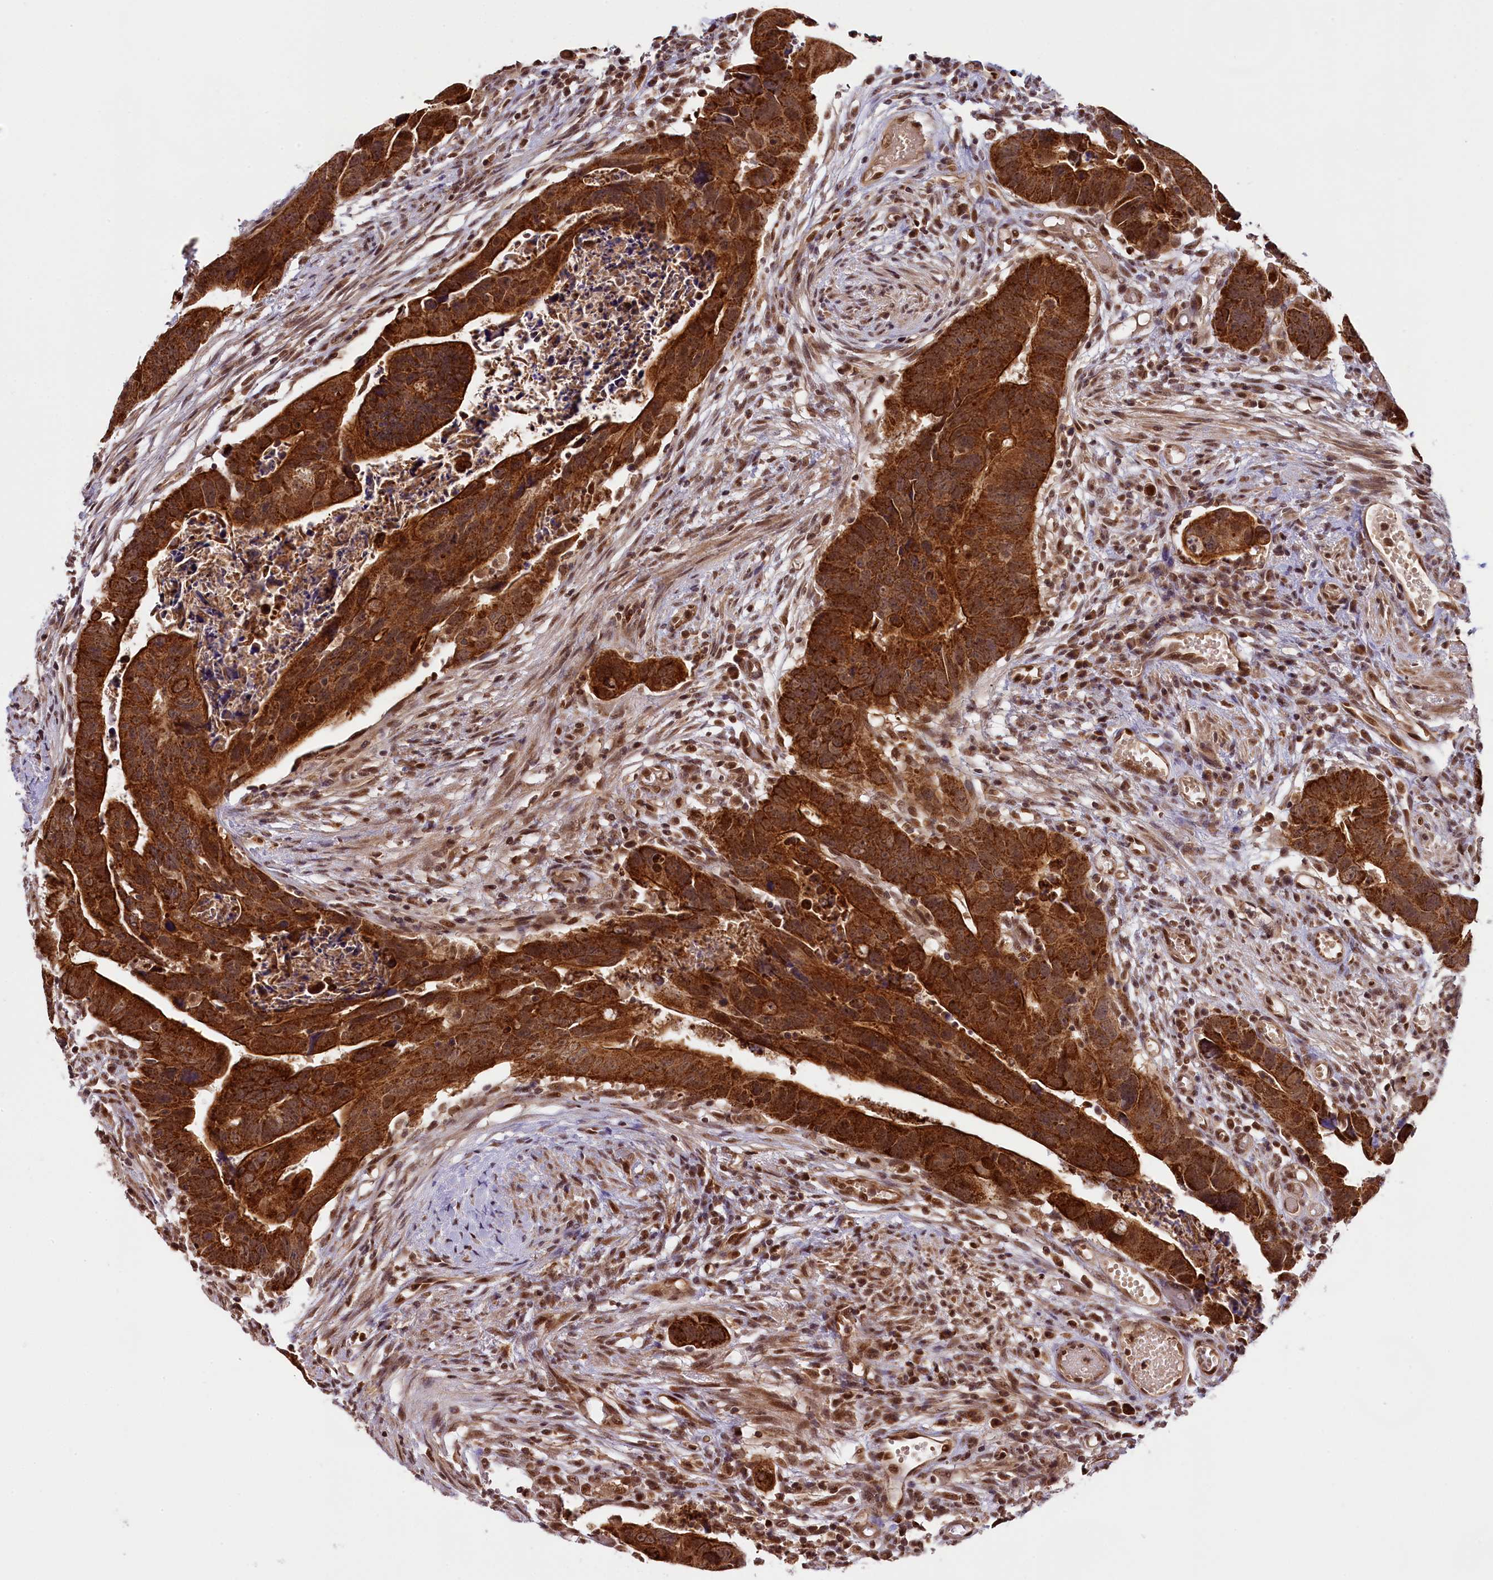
{"staining": {"intensity": "strong", "quantity": ">75%", "location": "cytoplasmic/membranous,nuclear"}, "tissue": "colorectal cancer", "cell_type": "Tumor cells", "image_type": "cancer", "snomed": [{"axis": "morphology", "description": "Adenocarcinoma, NOS"}, {"axis": "topography", "description": "Rectum"}], "caption": "This micrograph demonstrates immunohistochemistry staining of human colorectal cancer (adenocarcinoma), with high strong cytoplasmic/membranous and nuclear positivity in about >75% of tumor cells.", "gene": "CARD8", "patient": {"sex": "female", "age": 65}}